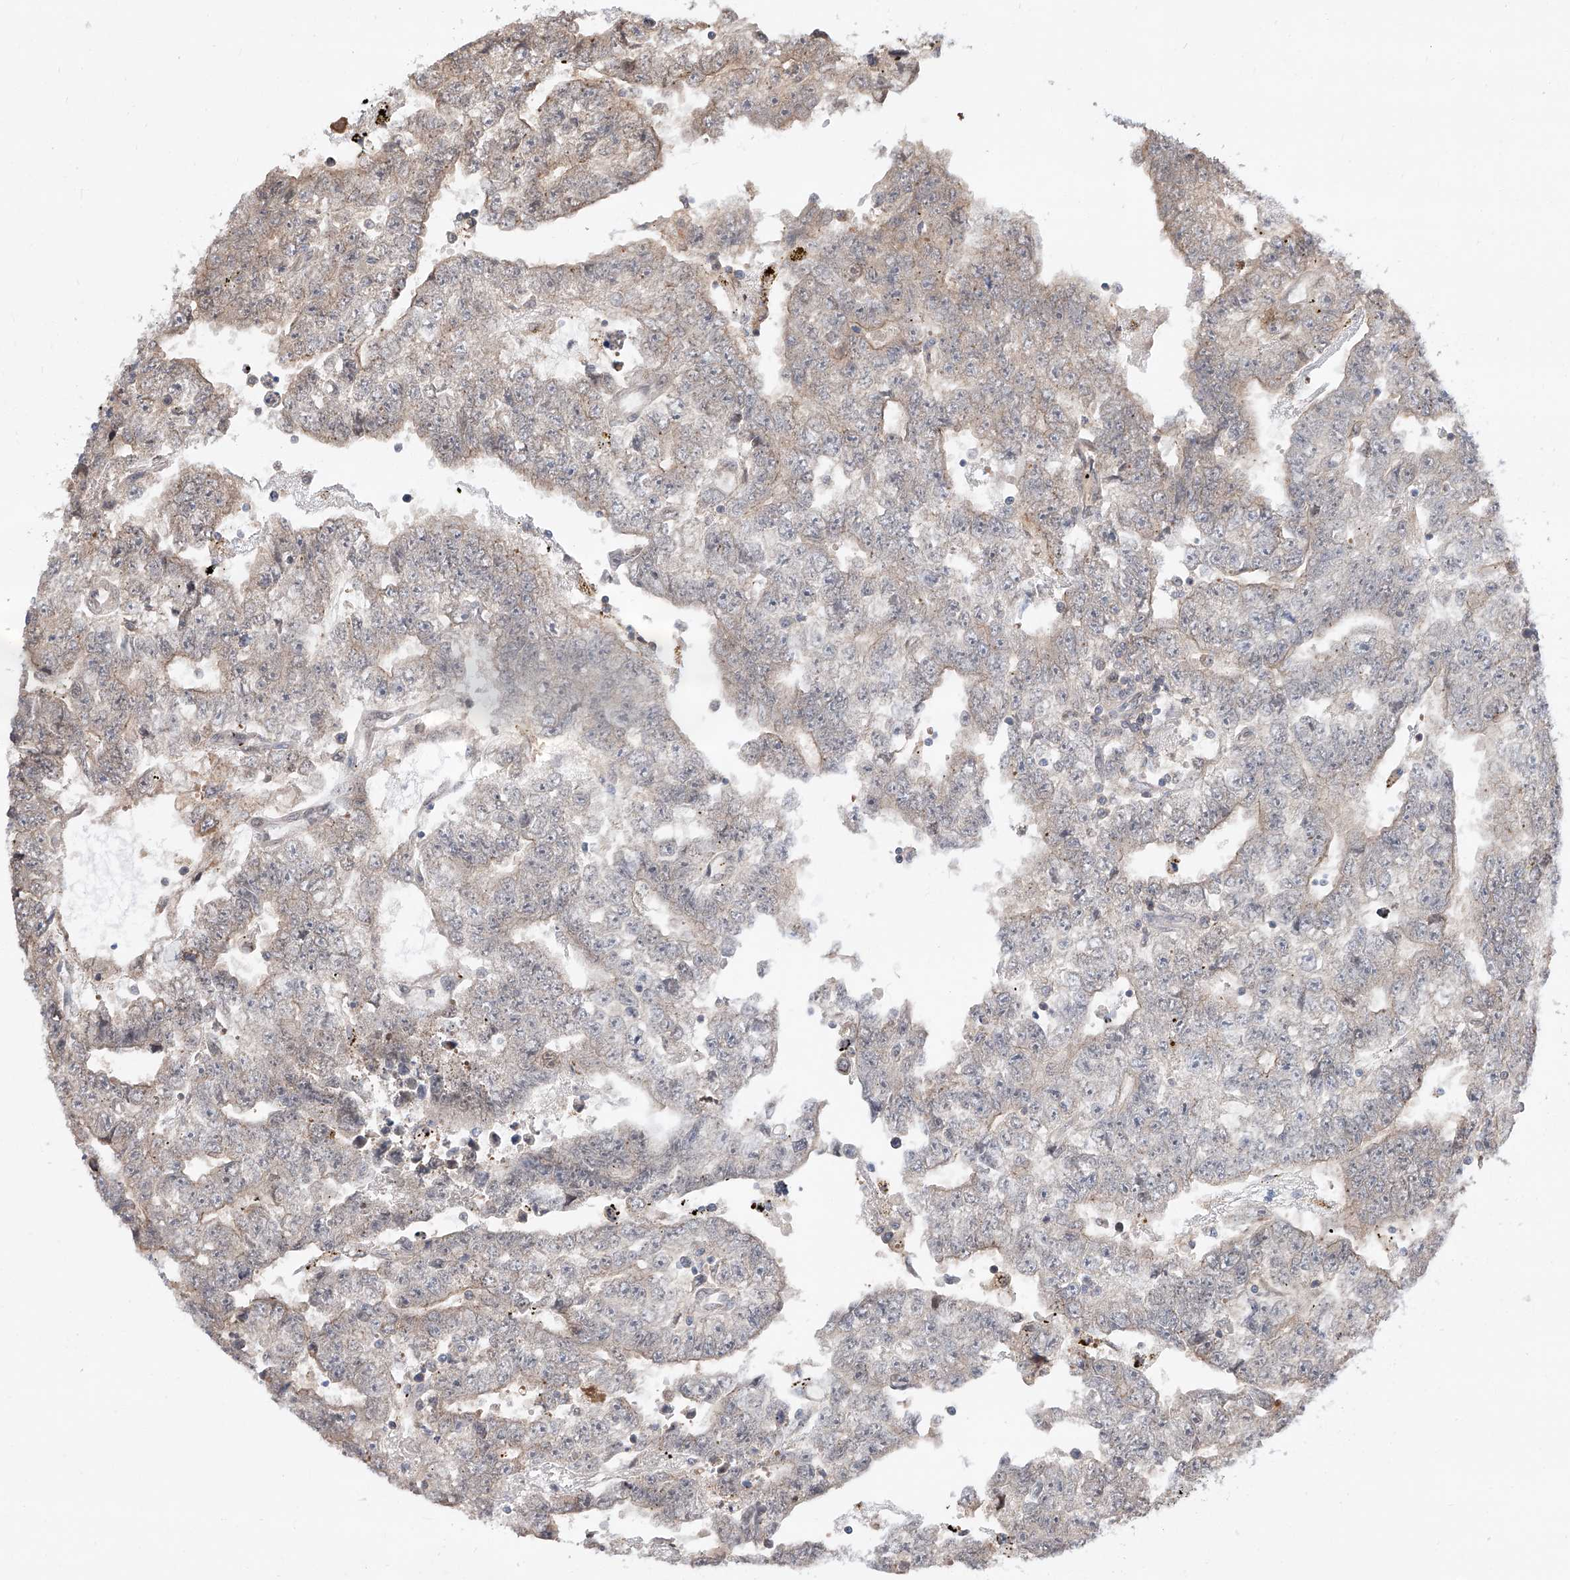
{"staining": {"intensity": "negative", "quantity": "none", "location": "none"}, "tissue": "testis cancer", "cell_type": "Tumor cells", "image_type": "cancer", "snomed": [{"axis": "morphology", "description": "Carcinoma, Embryonal, NOS"}, {"axis": "topography", "description": "Testis"}], "caption": "The histopathology image demonstrates no significant expression in tumor cells of embryonal carcinoma (testis). The staining was performed using DAB to visualize the protein expression in brown, while the nuclei were stained in blue with hematoxylin (Magnification: 20x).", "gene": "DIRAS3", "patient": {"sex": "male", "age": 25}}